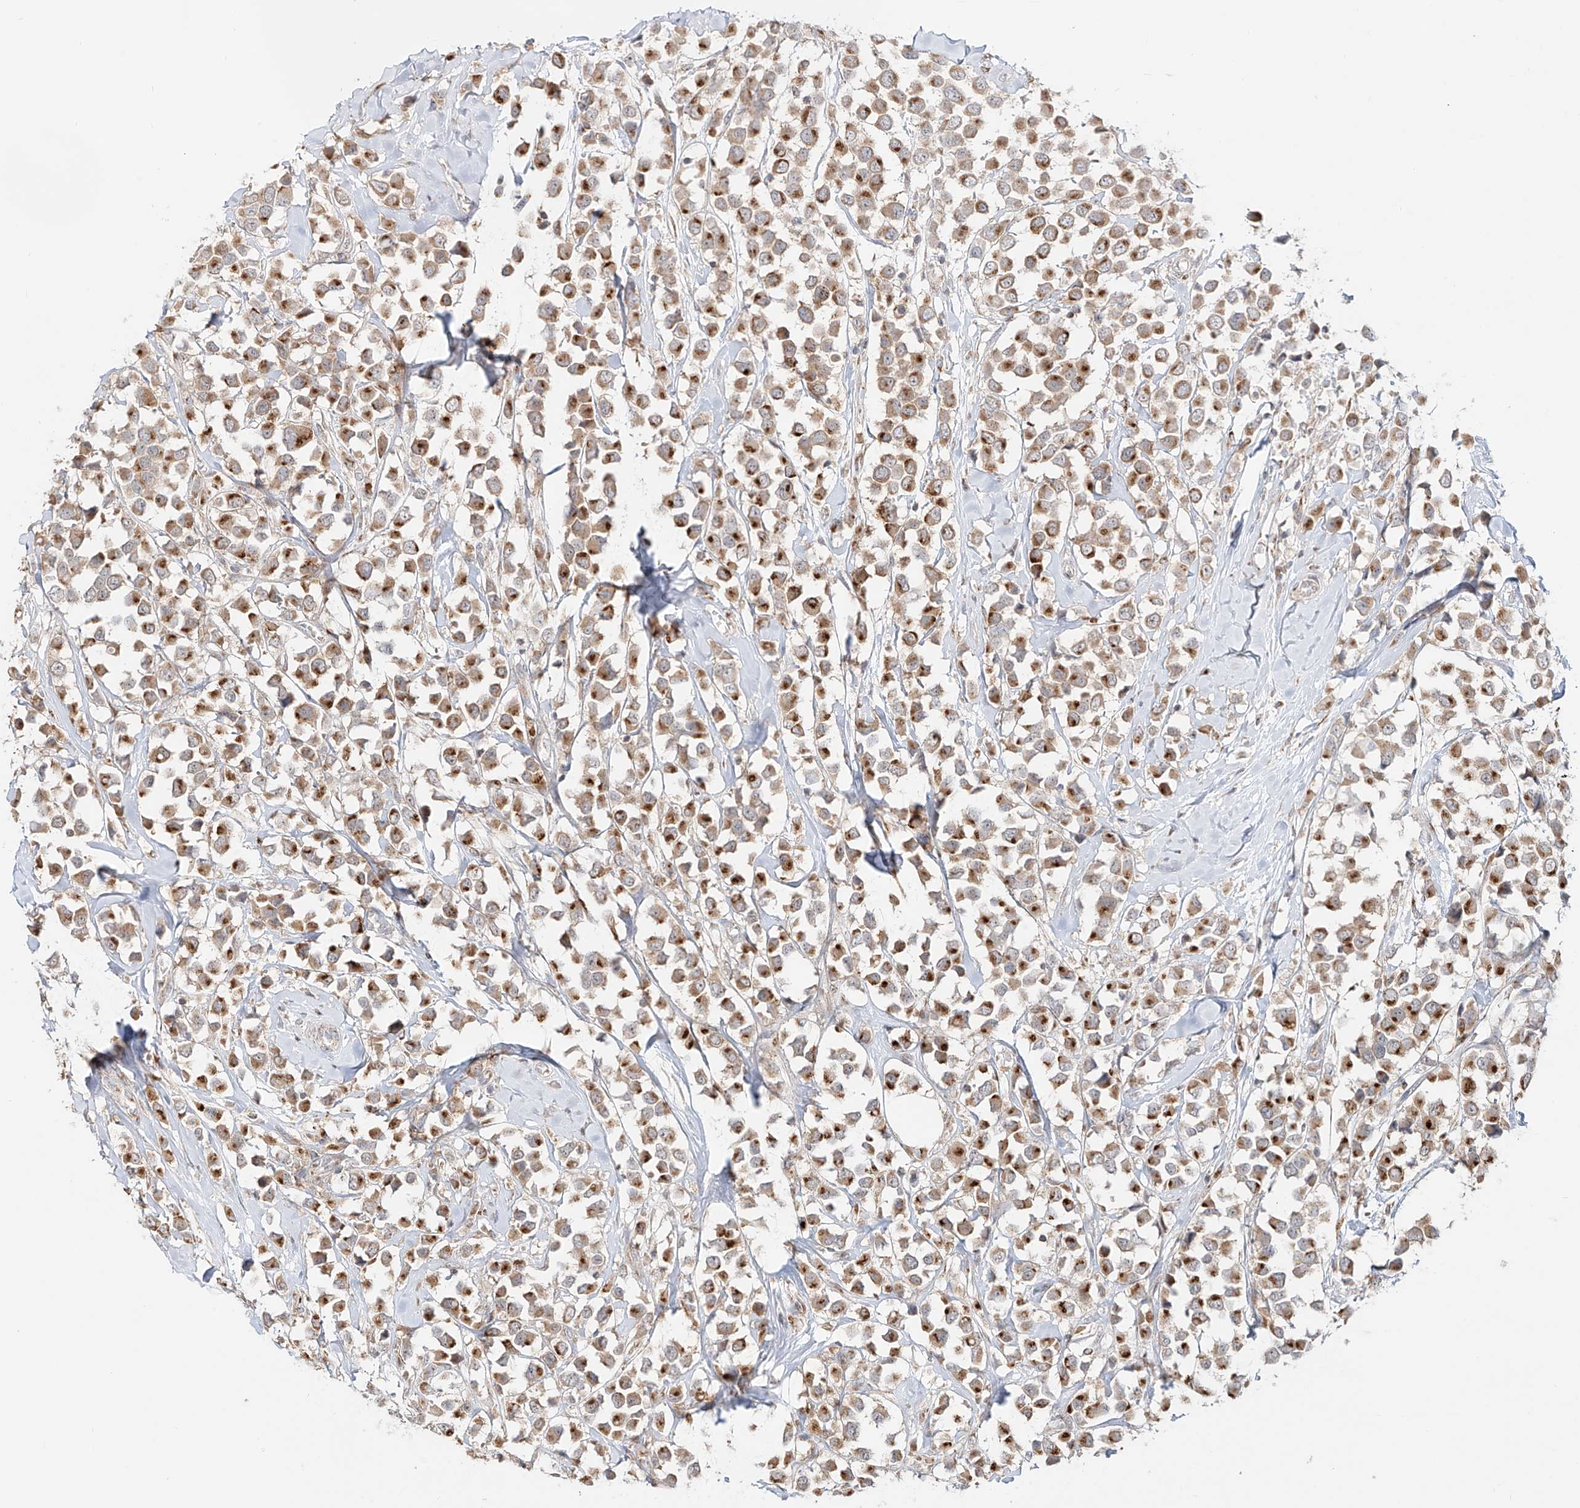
{"staining": {"intensity": "moderate", "quantity": ">75%", "location": "cytoplasmic/membranous"}, "tissue": "breast cancer", "cell_type": "Tumor cells", "image_type": "cancer", "snomed": [{"axis": "morphology", "description": "Duct carcinoma"}, {"axis": "topography", "description": "Breast"}], "caption": "Immunohistochemistry staining of breast intraductal carcinoma, which exhibits medium levels of moderate cytoplasmic/membranous staining in approximately >75% of tumor cells indicating moderate cytoplasmic/membranous protein expression. The staining was performed using DAB (3,3'-diaminobenzidine) (brown) for protein detection and nuclei were counterstained in hematoxylin (blue).", "gene": "BSDC1", "patient": {"sex": "female", "age": 61}}